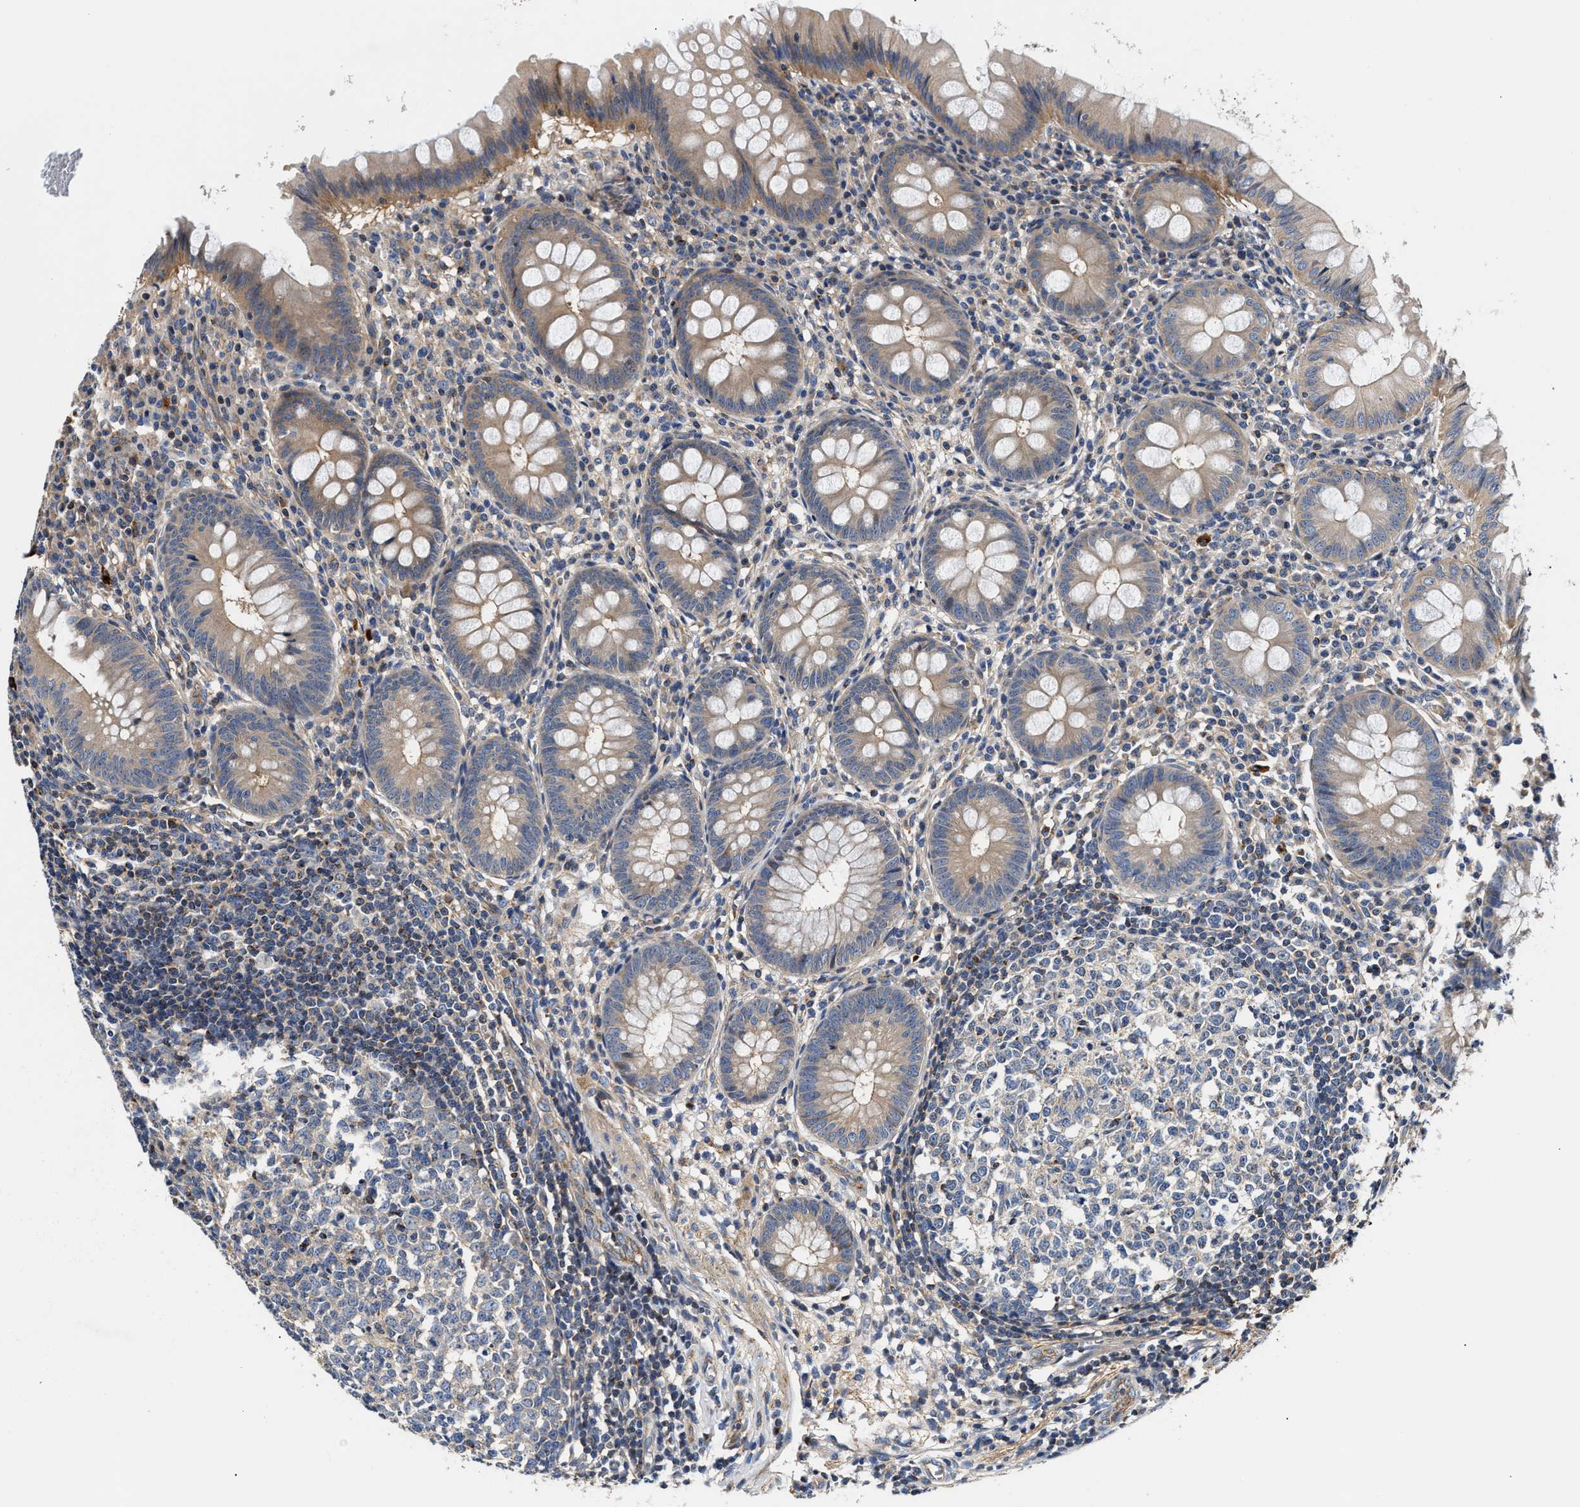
{"staining": {"intensity": "moderate", "quantity": "<25%", "location": "cytoplasmic/membranous"}, "tissue": "appendix", "cell_type": "Glandular cells", "image_type": "normal", "snomed": [{"axis": "morphology", "description": "Normal tissue, NOS"}, {"axis": "topography", "description": "Appendix"}], "caption": "Protein expression analysis of benign appendix exhibits moderate cytoplasmic/membranous positivity in approximately <25% of glandular cells. (IHC, brightfield microscopy, high magnification).", "gene": "TEX2", "patient": {"sex": "male", "age": 56}}